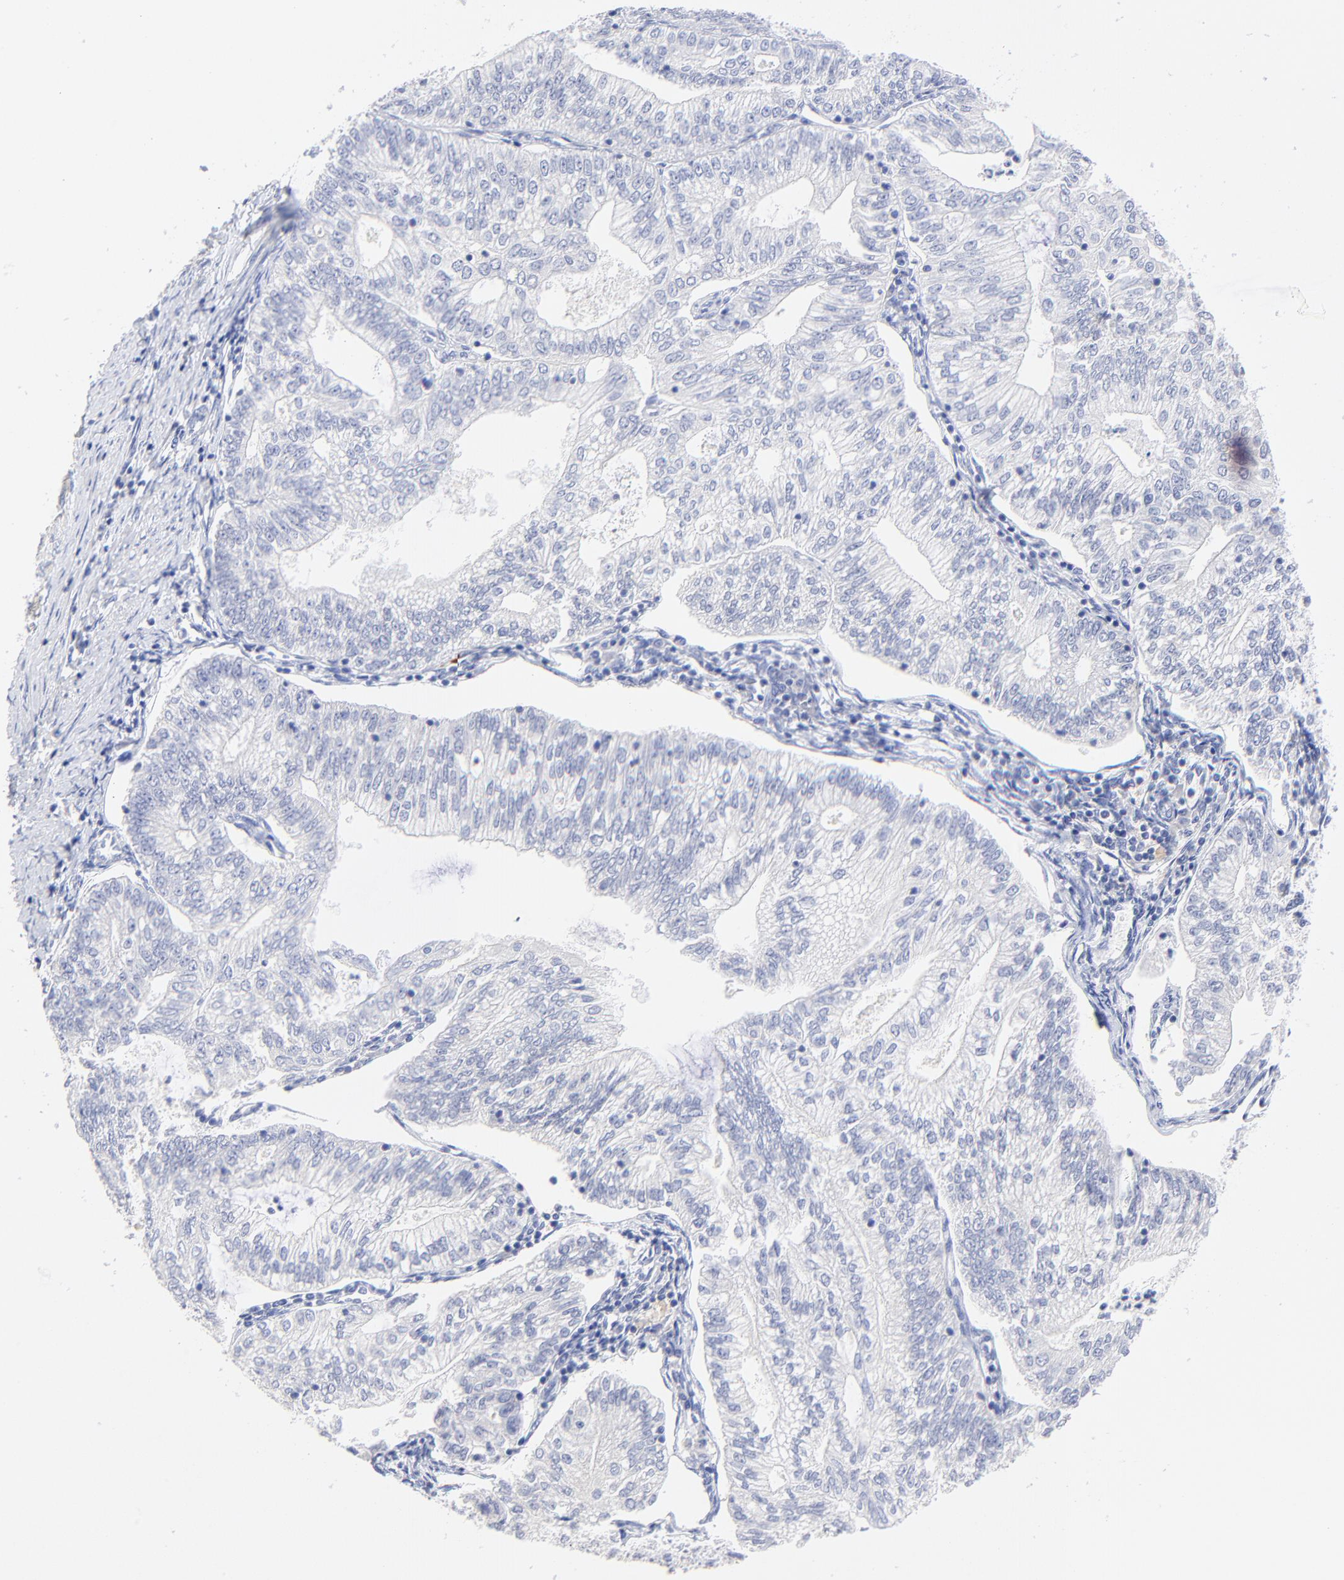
{"staining": {"intensity": "negative", "quantity": "none", "location": "none"}, "tissue": "endometrial cancer", "cell_type": "Tumor cells", "image_type": "cancer", "snomed": [{"axis": "morphology", "description": "Adenocarcinoma, NOS"}, {"axis": "topography", "description": "Endometrium"}], "caption": "There is no significant staining in tumor cells of endometrial cancer (adenocarcinoma). (DAB (3,3'-diaminobenzidine) IHC, high magnification).", "gene": "SULT4A1", "patient": {"sex": "female", "age": 69}}